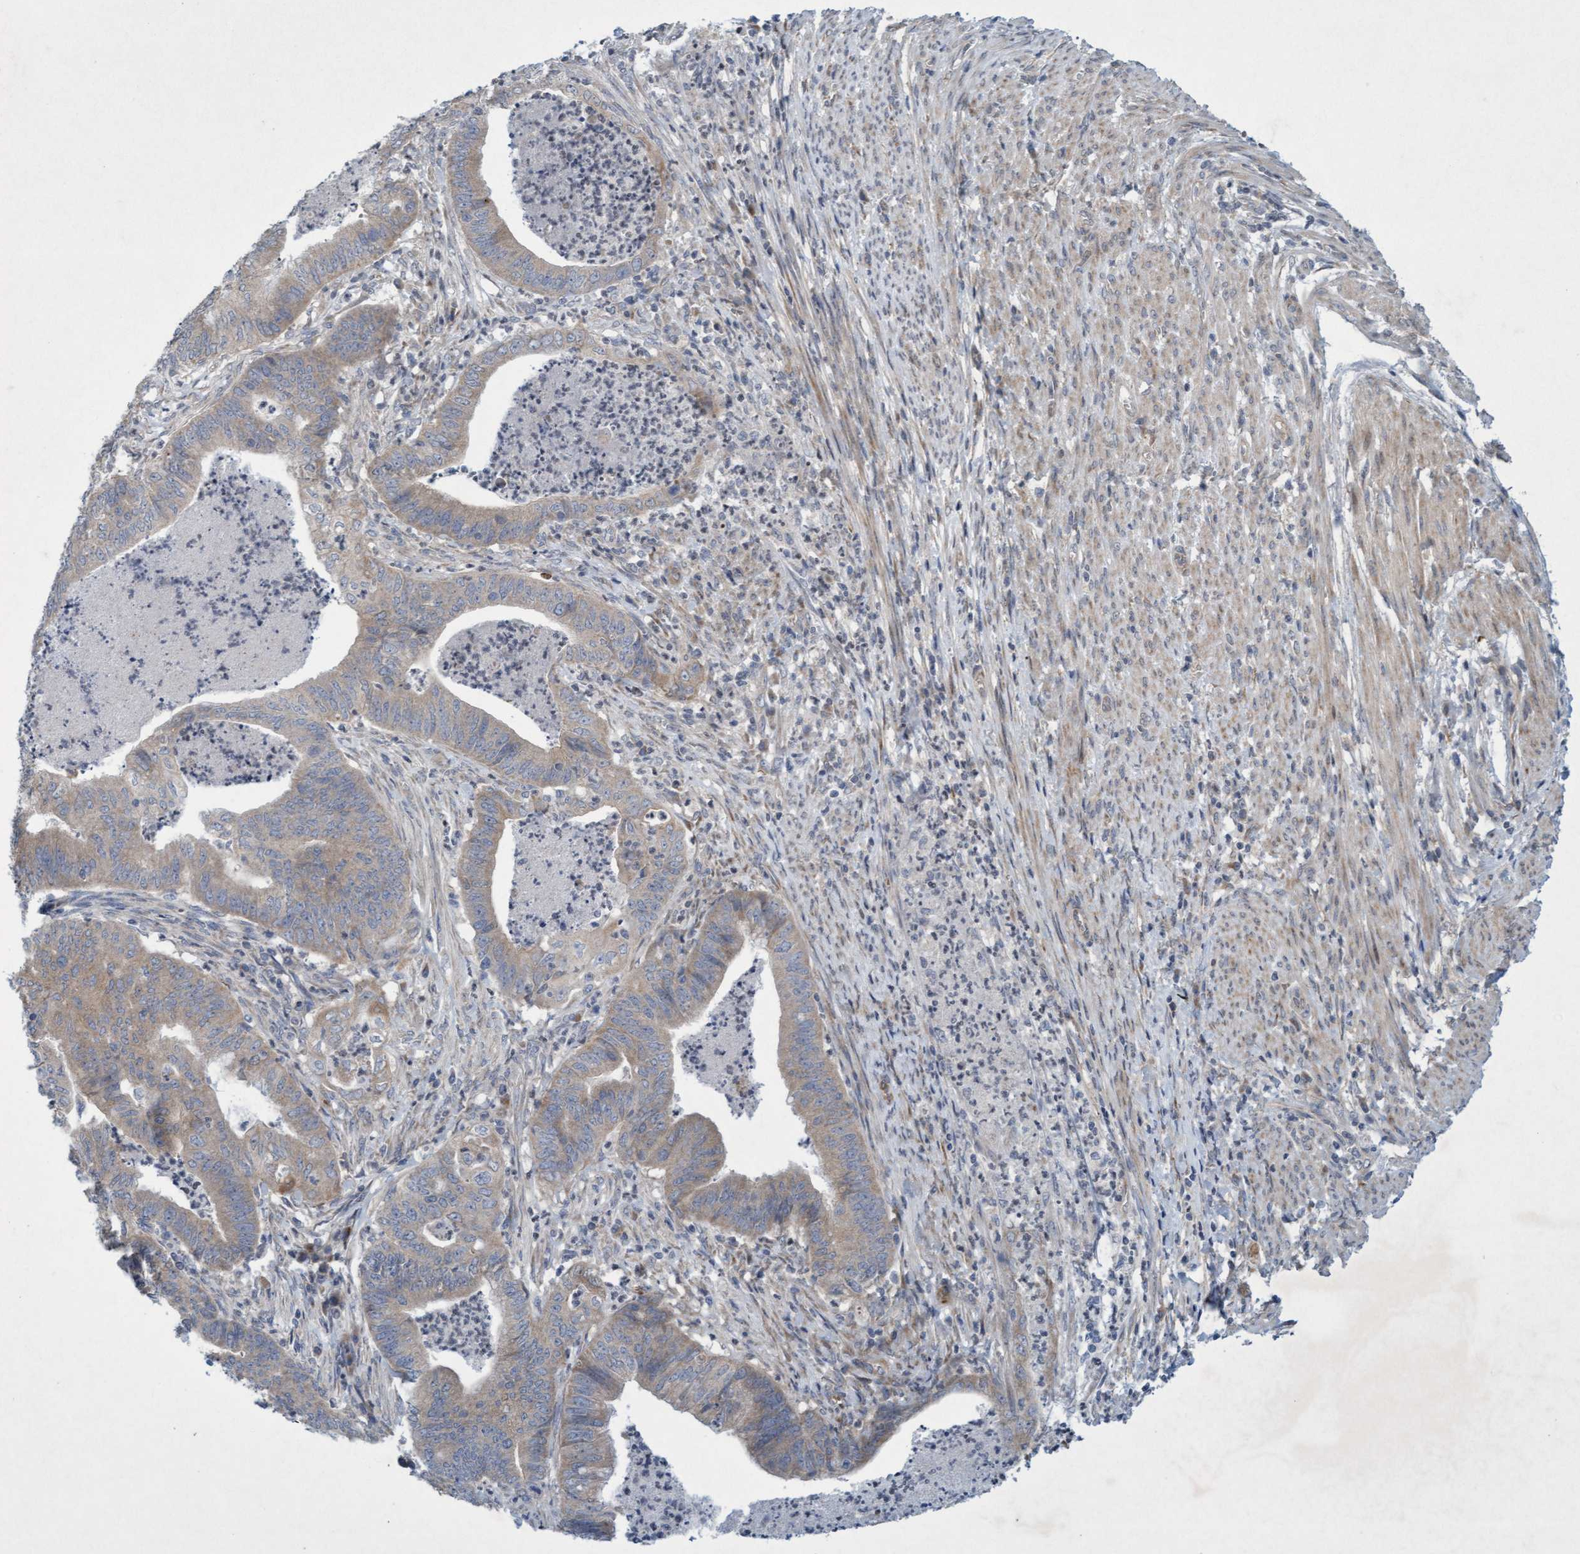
{"staining": {"intensity": "weak", "quantity": ">75%", "location": "cytoplasmic/membranous"}, "tissue": "endometrial cancer", "cell_type": "Tumor cells", "image_type": "cancer", "snomed": [{"axis": "morphology", "description": "Polyp, NOS"}, {"axis": "morphology", "description": "Adenocarcinoma, NOS"}, {"axis": "morphology", "description": "Adenoma, NOS"}, {"axis": "topography", "description": "Endometrium"}], "caption": "This is a histology image of IHC staining of polyp (endometrial), which shows weak staining in the cytoplasmic/membranous of tumor cells.", "gene": "DDHD2", "patient": {"sex": "female", "age": 79}}